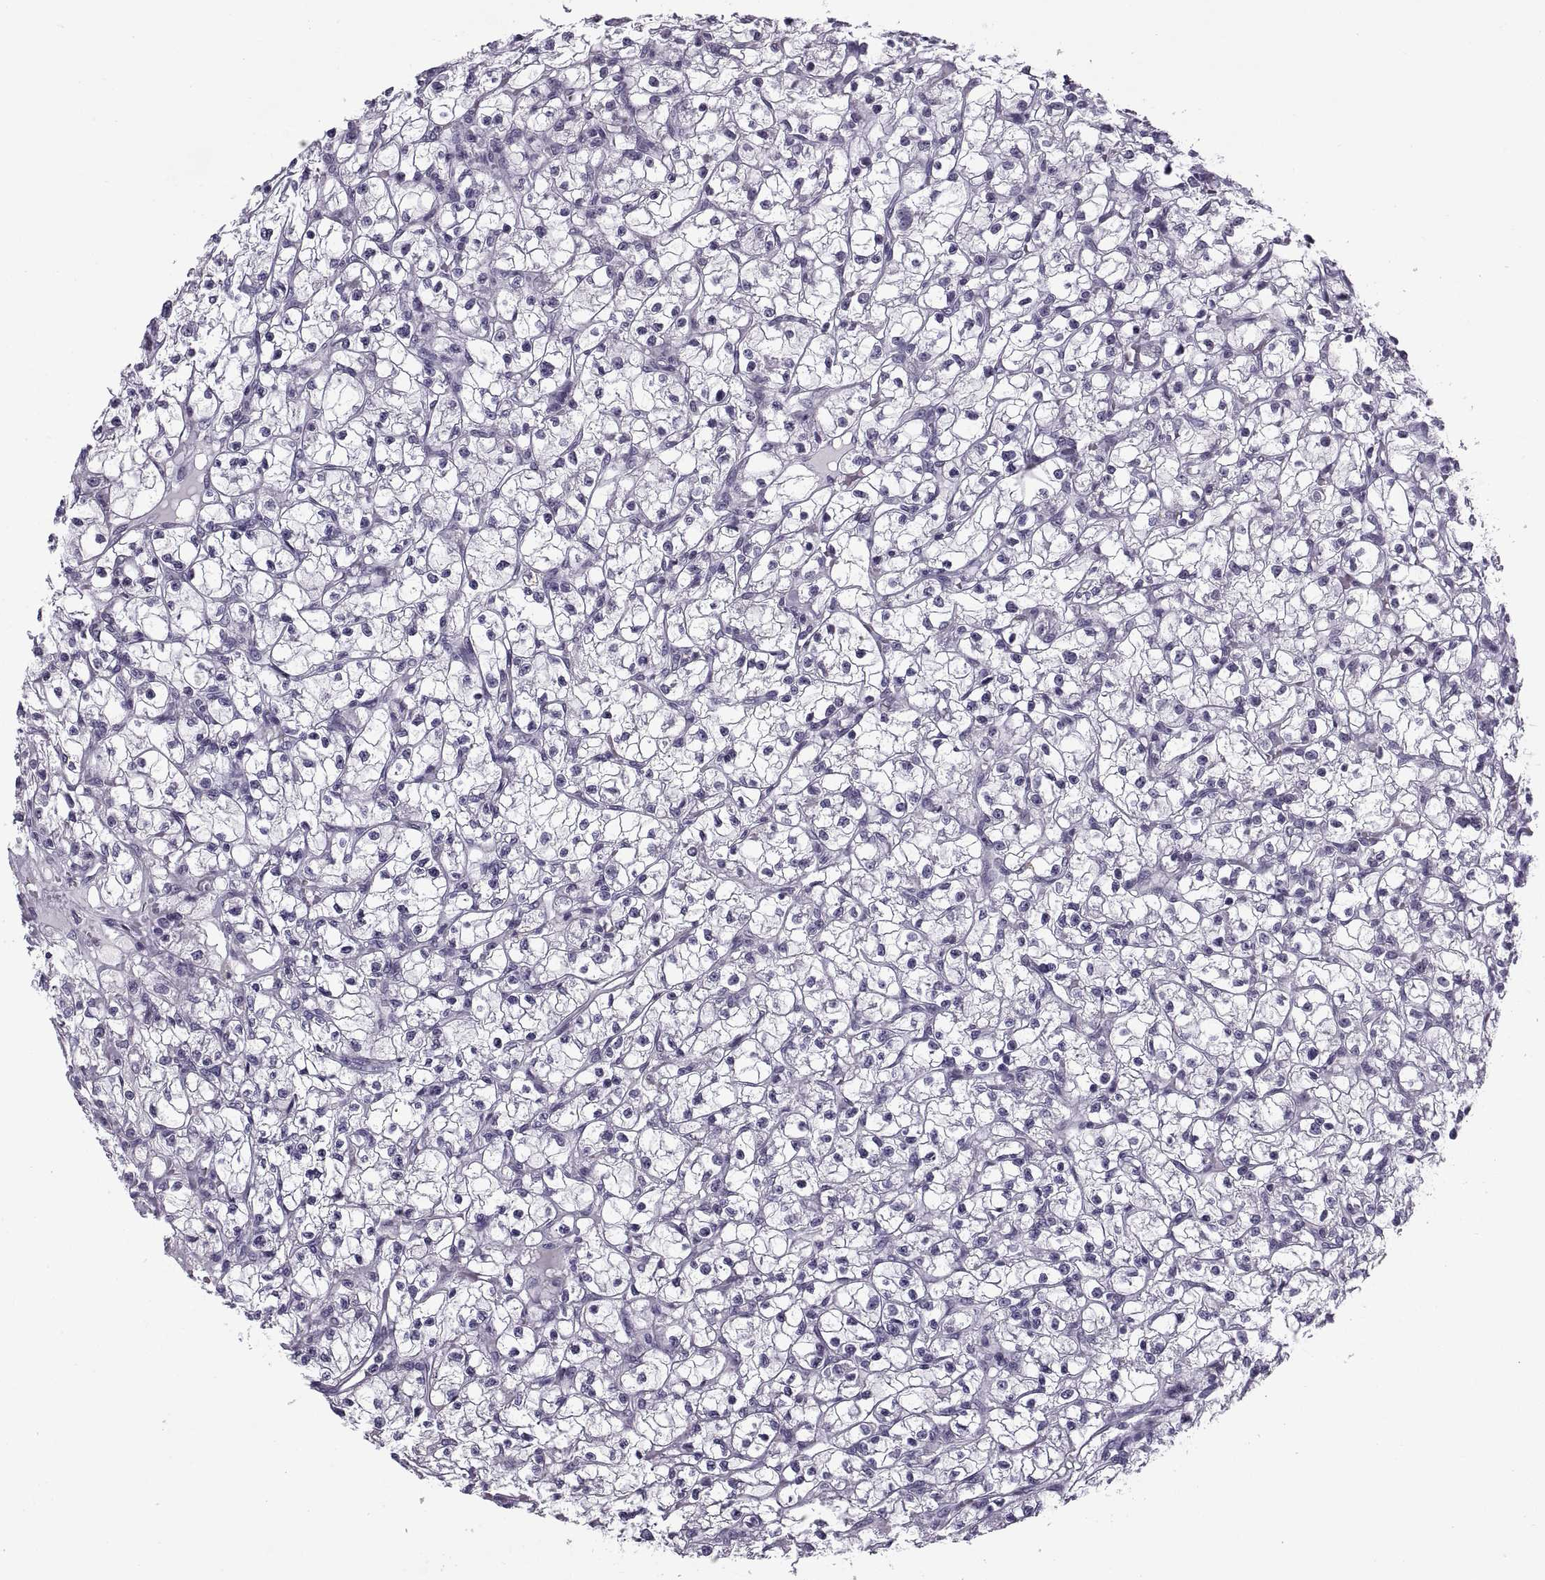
{"staining": {"intensity": "negative", "quantity": "none", "location": "none"}, "tissue": "renal cancer", "cell_type": "Tumor cells", "image_type": "cancer", "snomed": [{"axis": "morphology", "description": "Adenocarcinoma, NOS"}, {"axis": "topography", "description": "Kidney"}], "caption": "High magnification brightfield microscopy of renal adenocarcinoma stained with DAB (3,3'-diaminobenzidine) (brown) and counterstained with hematoxylin (blue): tumor cells show no significant expression. (DAB (3,3'-diaminobenzidine) immunohistochemistry (IHC) with hematoxylin counter stain).", "gene": "TBC1D3G", "patient": {"sex": "female", "age": 59}}